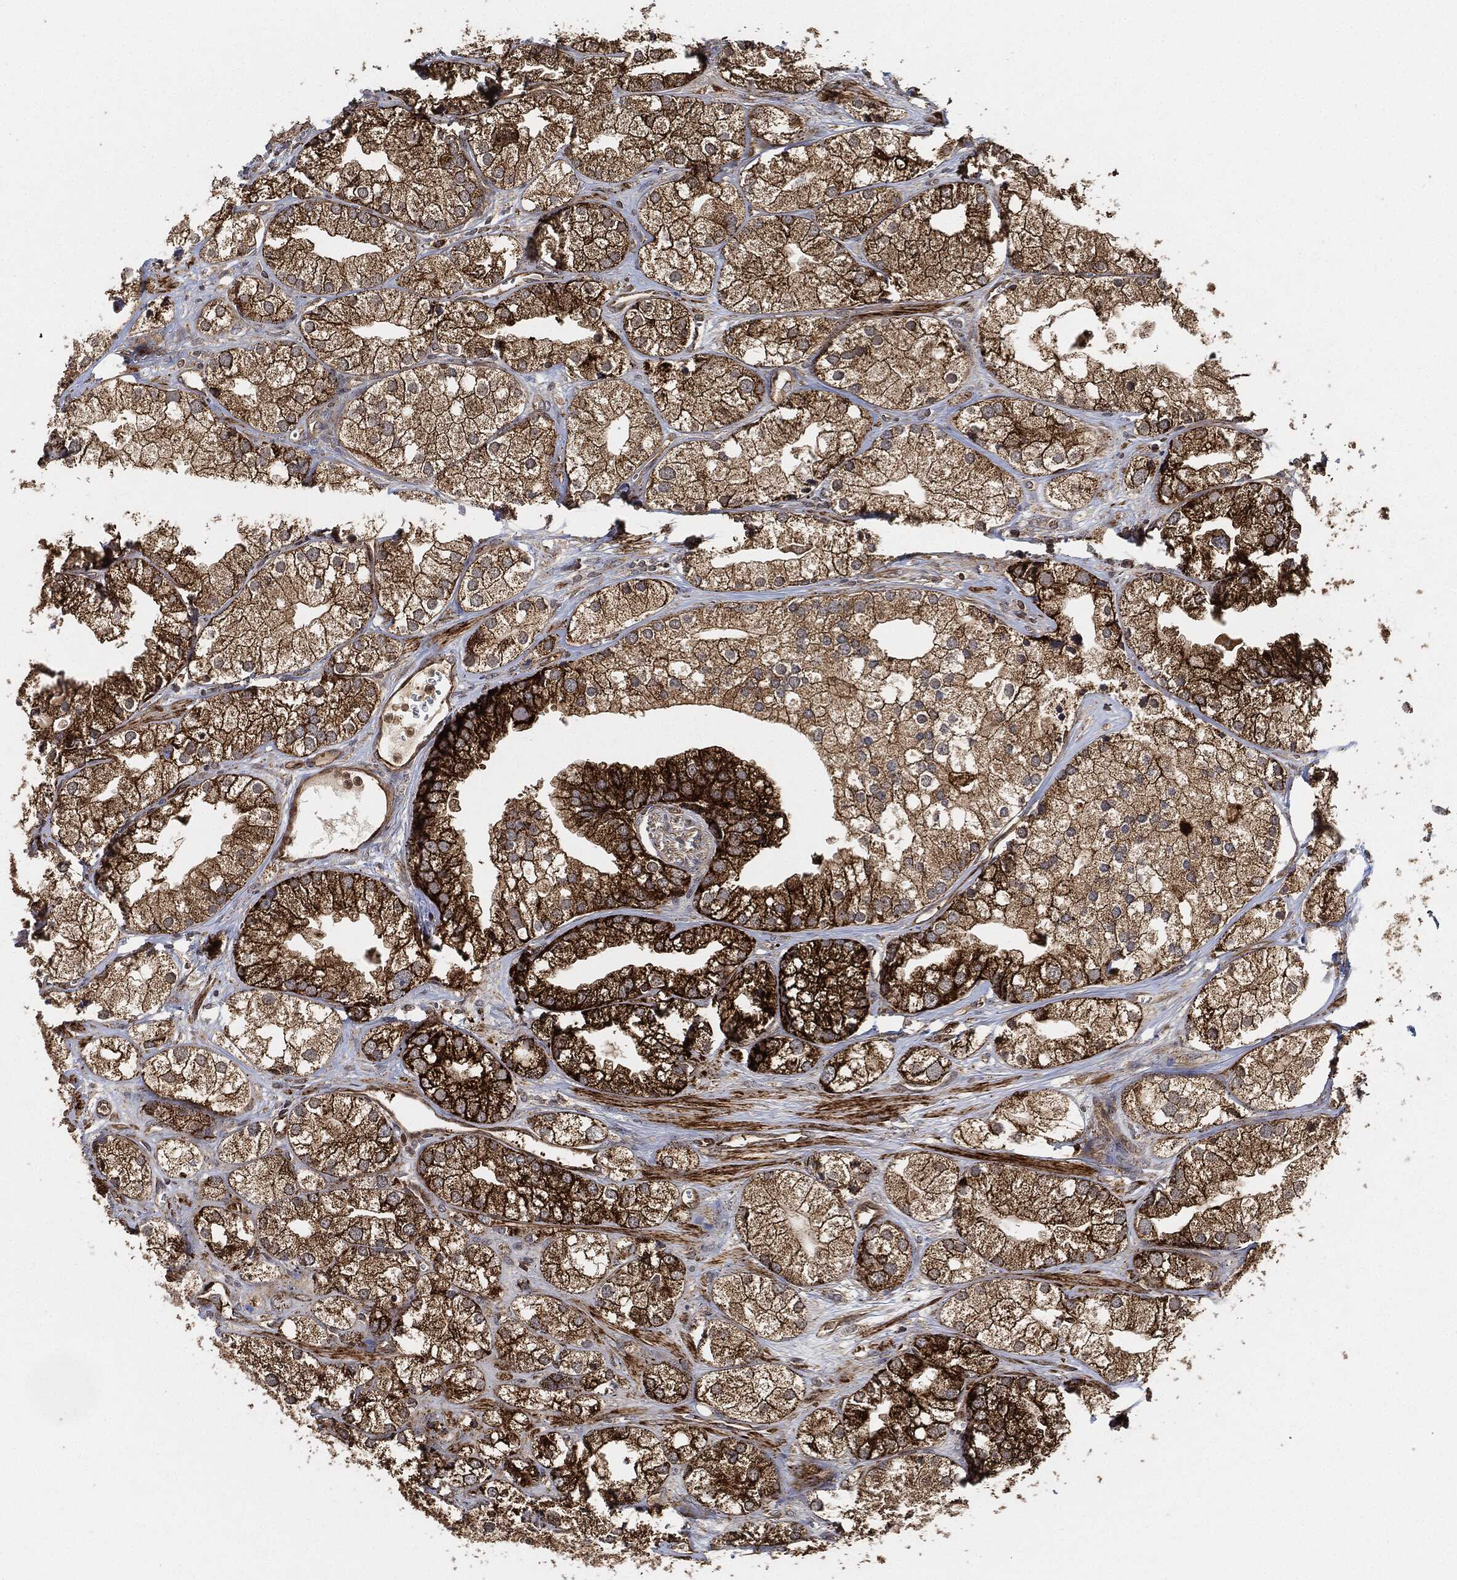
{"staining": {"intensity": "strong", "quantity": "25%-75%", "location": "cytoplasmic/membranous"}, "tissue": "prostate cancer", "cell_type": "Tumor cells", "image_type": "cancer", "snomed": [{"axis": "morphology", "description": "Adenocarcinoma, NOS"}, {"axis": "topography", "description": "Prostate and seminal vesicle, NOS"}, {"axis": "topography", "description": "Prostate"}], "caption": "Strong cytoplasmic/membranous staining for a protein is seen in about 25%-75% of tumor cells of prostate adenocarcinoma using immunohistochemistry (IHC).", "gene": "MAP3K3", "patient": {"sex": "male", "age": 79}}